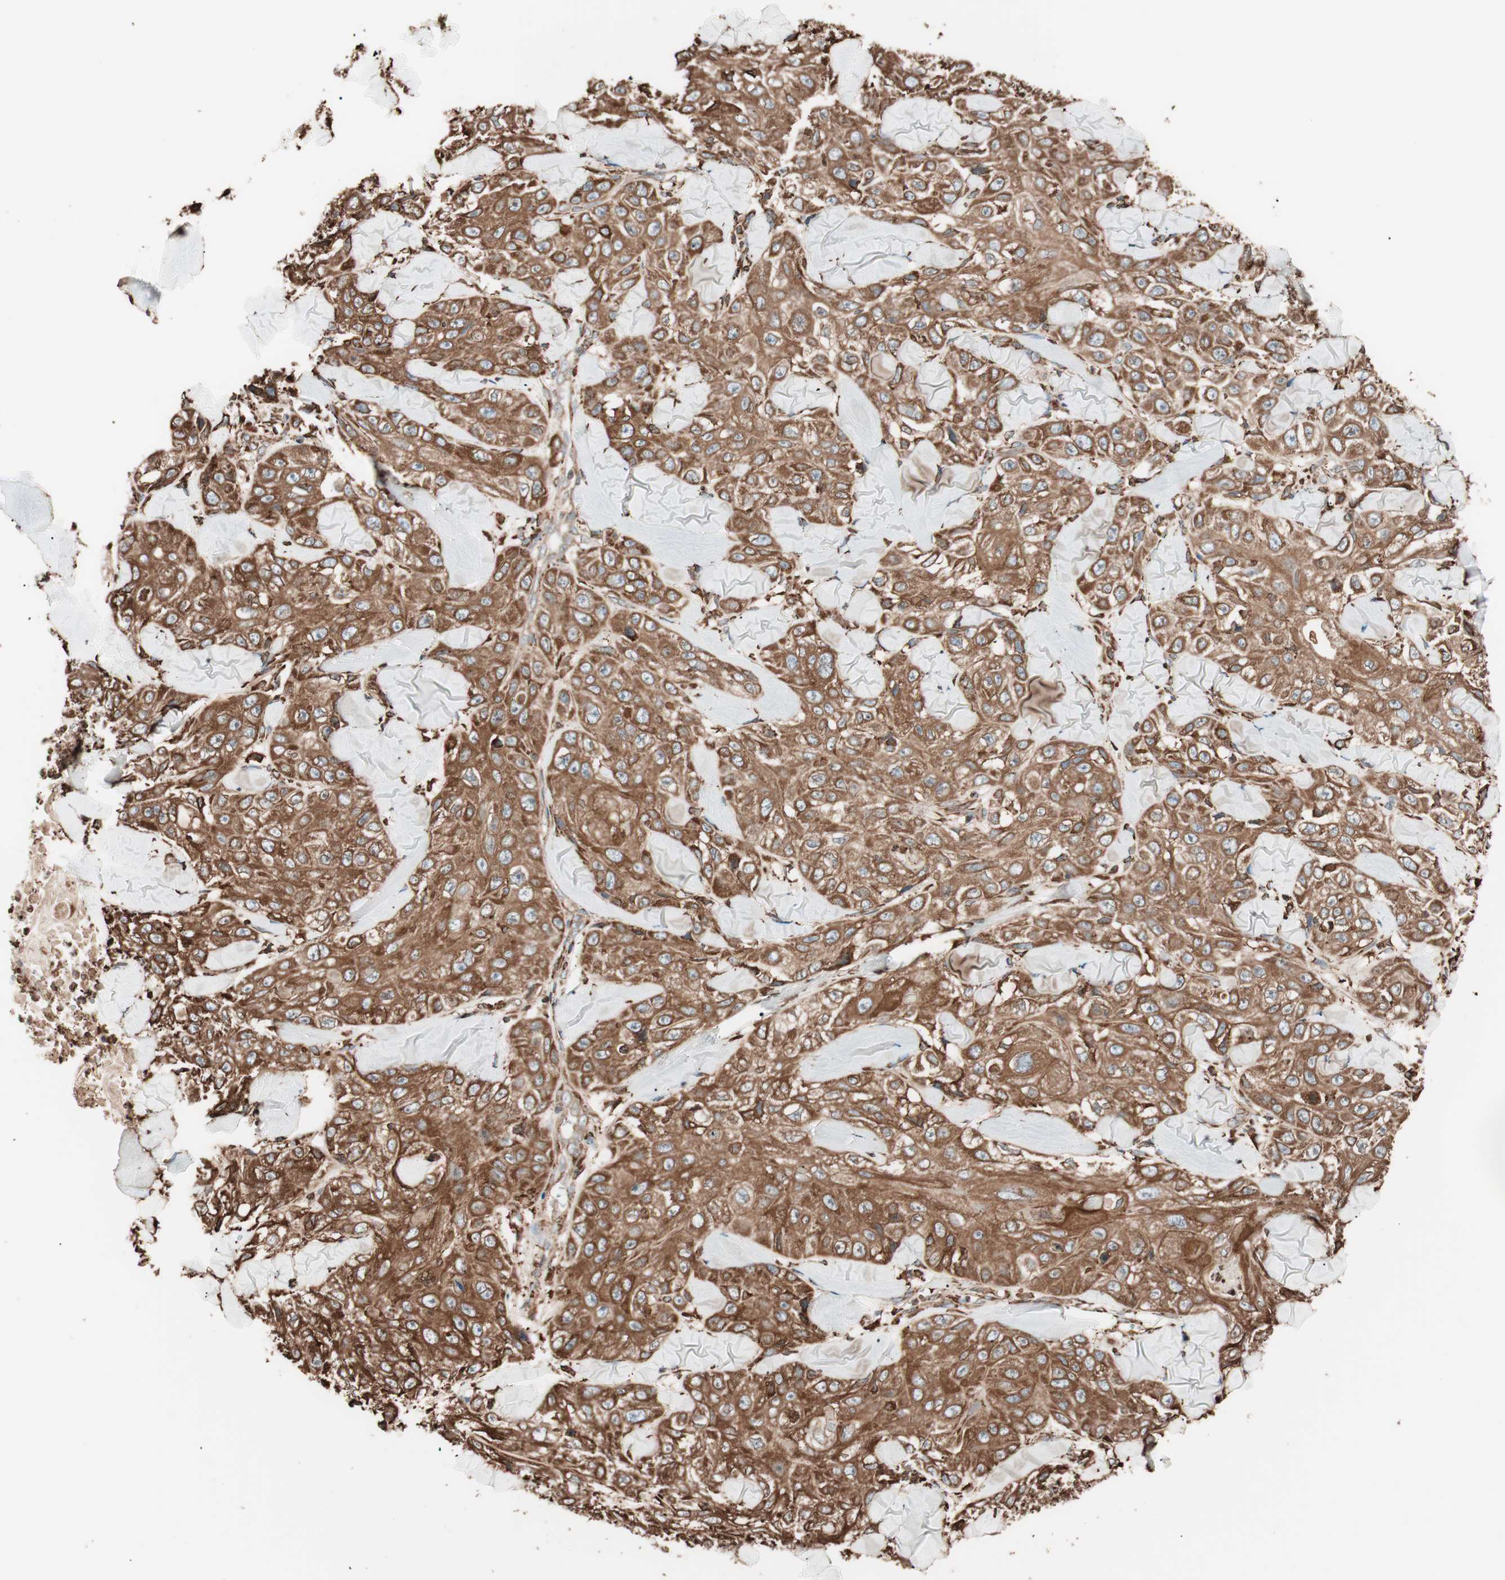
{"staining": {"intensity": "strong", "quantity": ">75%", "location": "cytoplasmic/membranous"}, "tissue": "skin cancer", "cell_type": "Tumor cells", "image_type": "cancer", "snomed": [{"axis": "morphology", "description": "Squamous cell carcinoma, NOS"}, {"axis": "topography", "description": "Skin"}], "caption": "This photomicrograph reveals skin cancer stained with IHC to label a protein in brown. The cytoplasmic/membranous of tumor cells show strong positivity for the protein. Nuclei are counter-stained blue.", "gene": "VEGFA", "patient": {"sex": "male", "age": 86}}